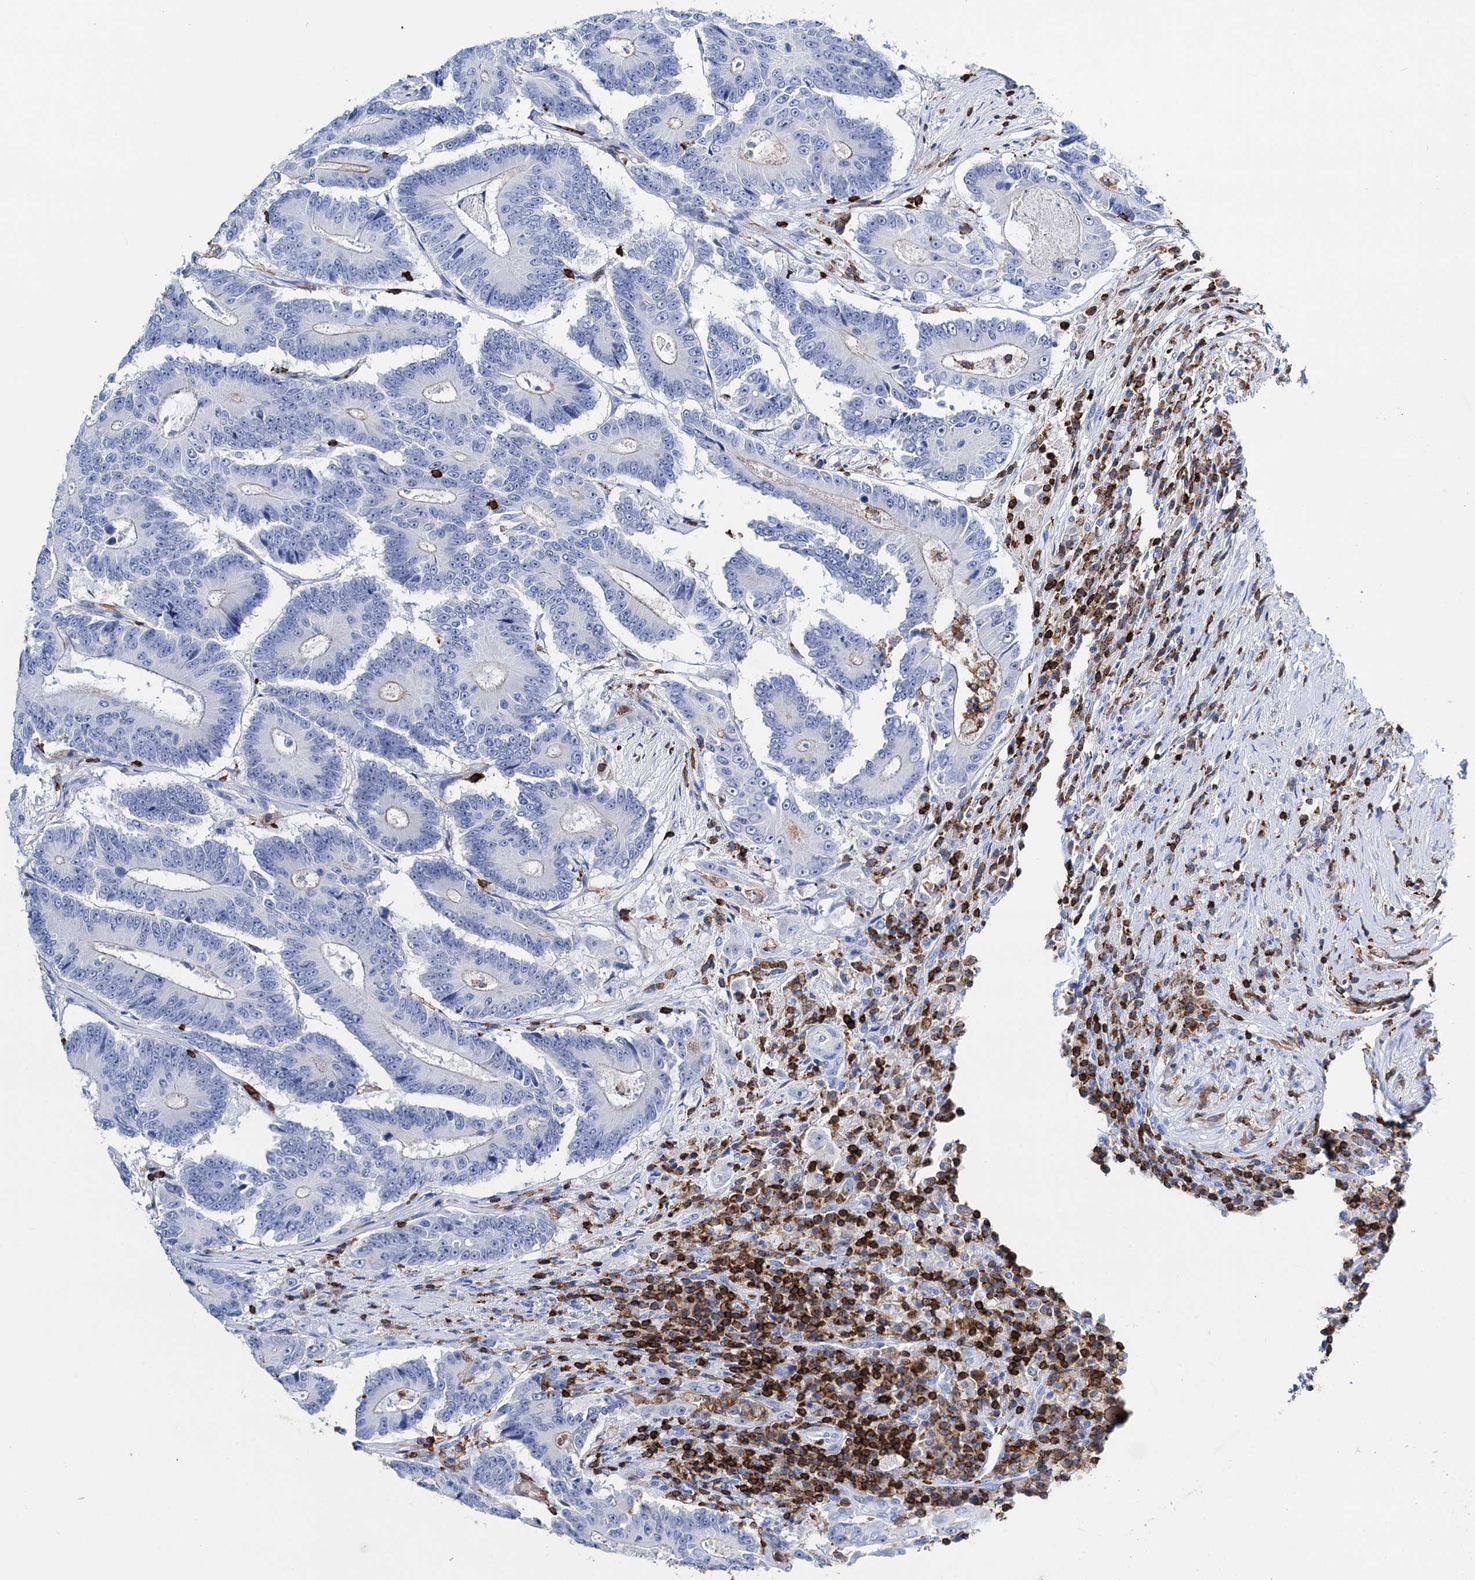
{"staining": {"intensity": "negative", "quantity": "none", "location": "none"}, "tissue": "colorectal cancer", "cell_type": "Tumor cells", "image_type": "cancer", "snomed": [{"axis": "morphology", "description": "Adenocarcinoma, NOS"}, {"axis": "topography", "description": "Colon"}], "caption": "Photomicrograph shows no protein staining in tumor cells of colorectal adenocarcinoma tissue.", "gene": "DEF6", "patient": {"sex": "male", "age": 83}}